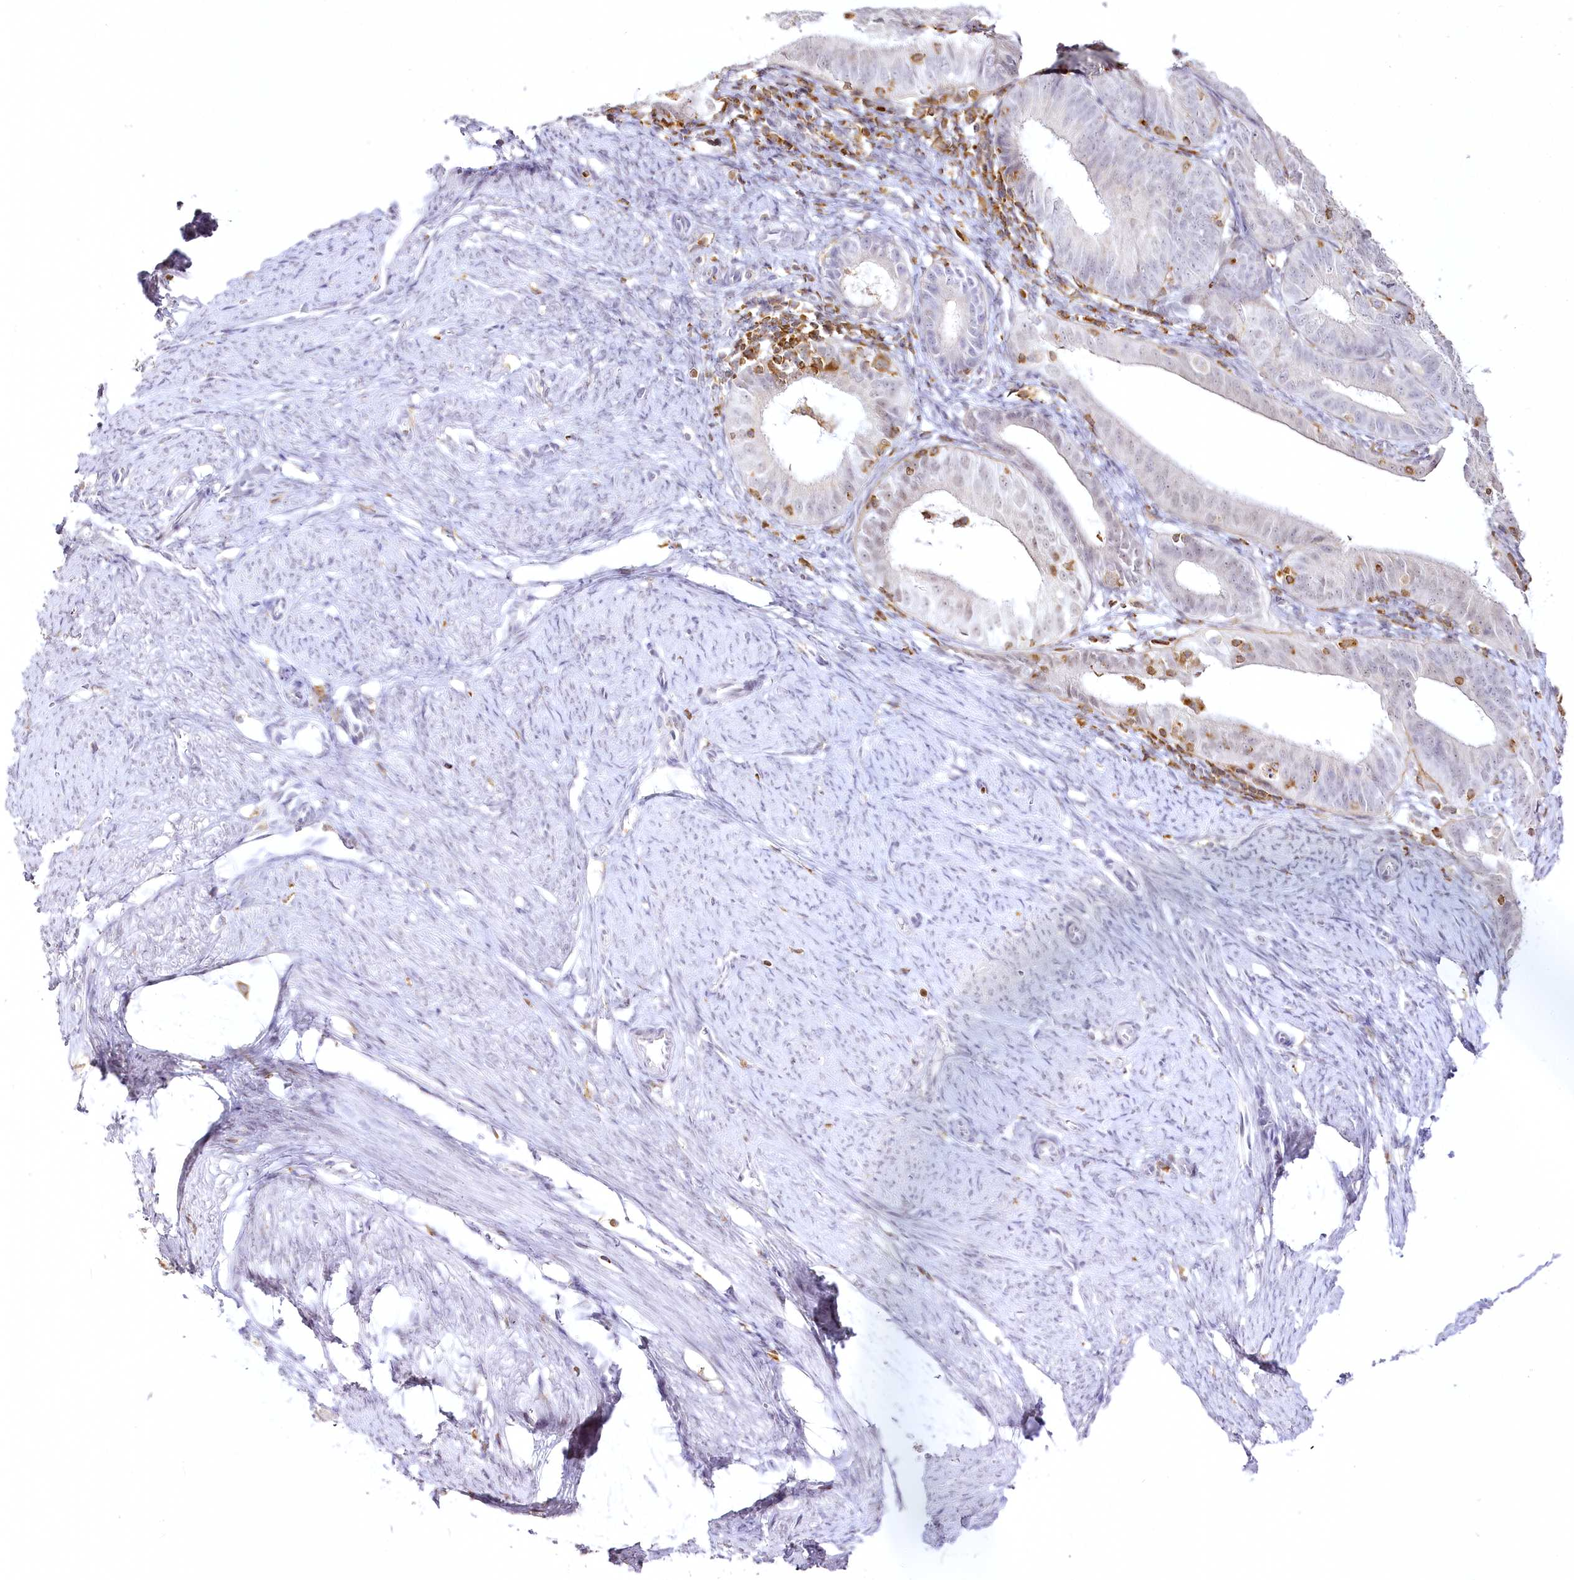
{"staining": {"intensity": "weak", "quantity": "<25%", "location": "cytoplasmic/membranous"}, "tissue": "endometrial cancer", "cell_type": "Tumor cells", "image_type": "cancer", "snomed": [{"axis": "morphology", "description": "Adenocarcinoma, NOS"}, {"axis": "topography", "description": "Endometrium"}], "caption": "High power microscopy micrograph of an immunohistochemistry histopathology image of adenocarcinoma (endometrial), revealing no significant staining in tumor cells.", "gene": "DOCK2", "patient": {"sex": "female", "age": 51}}